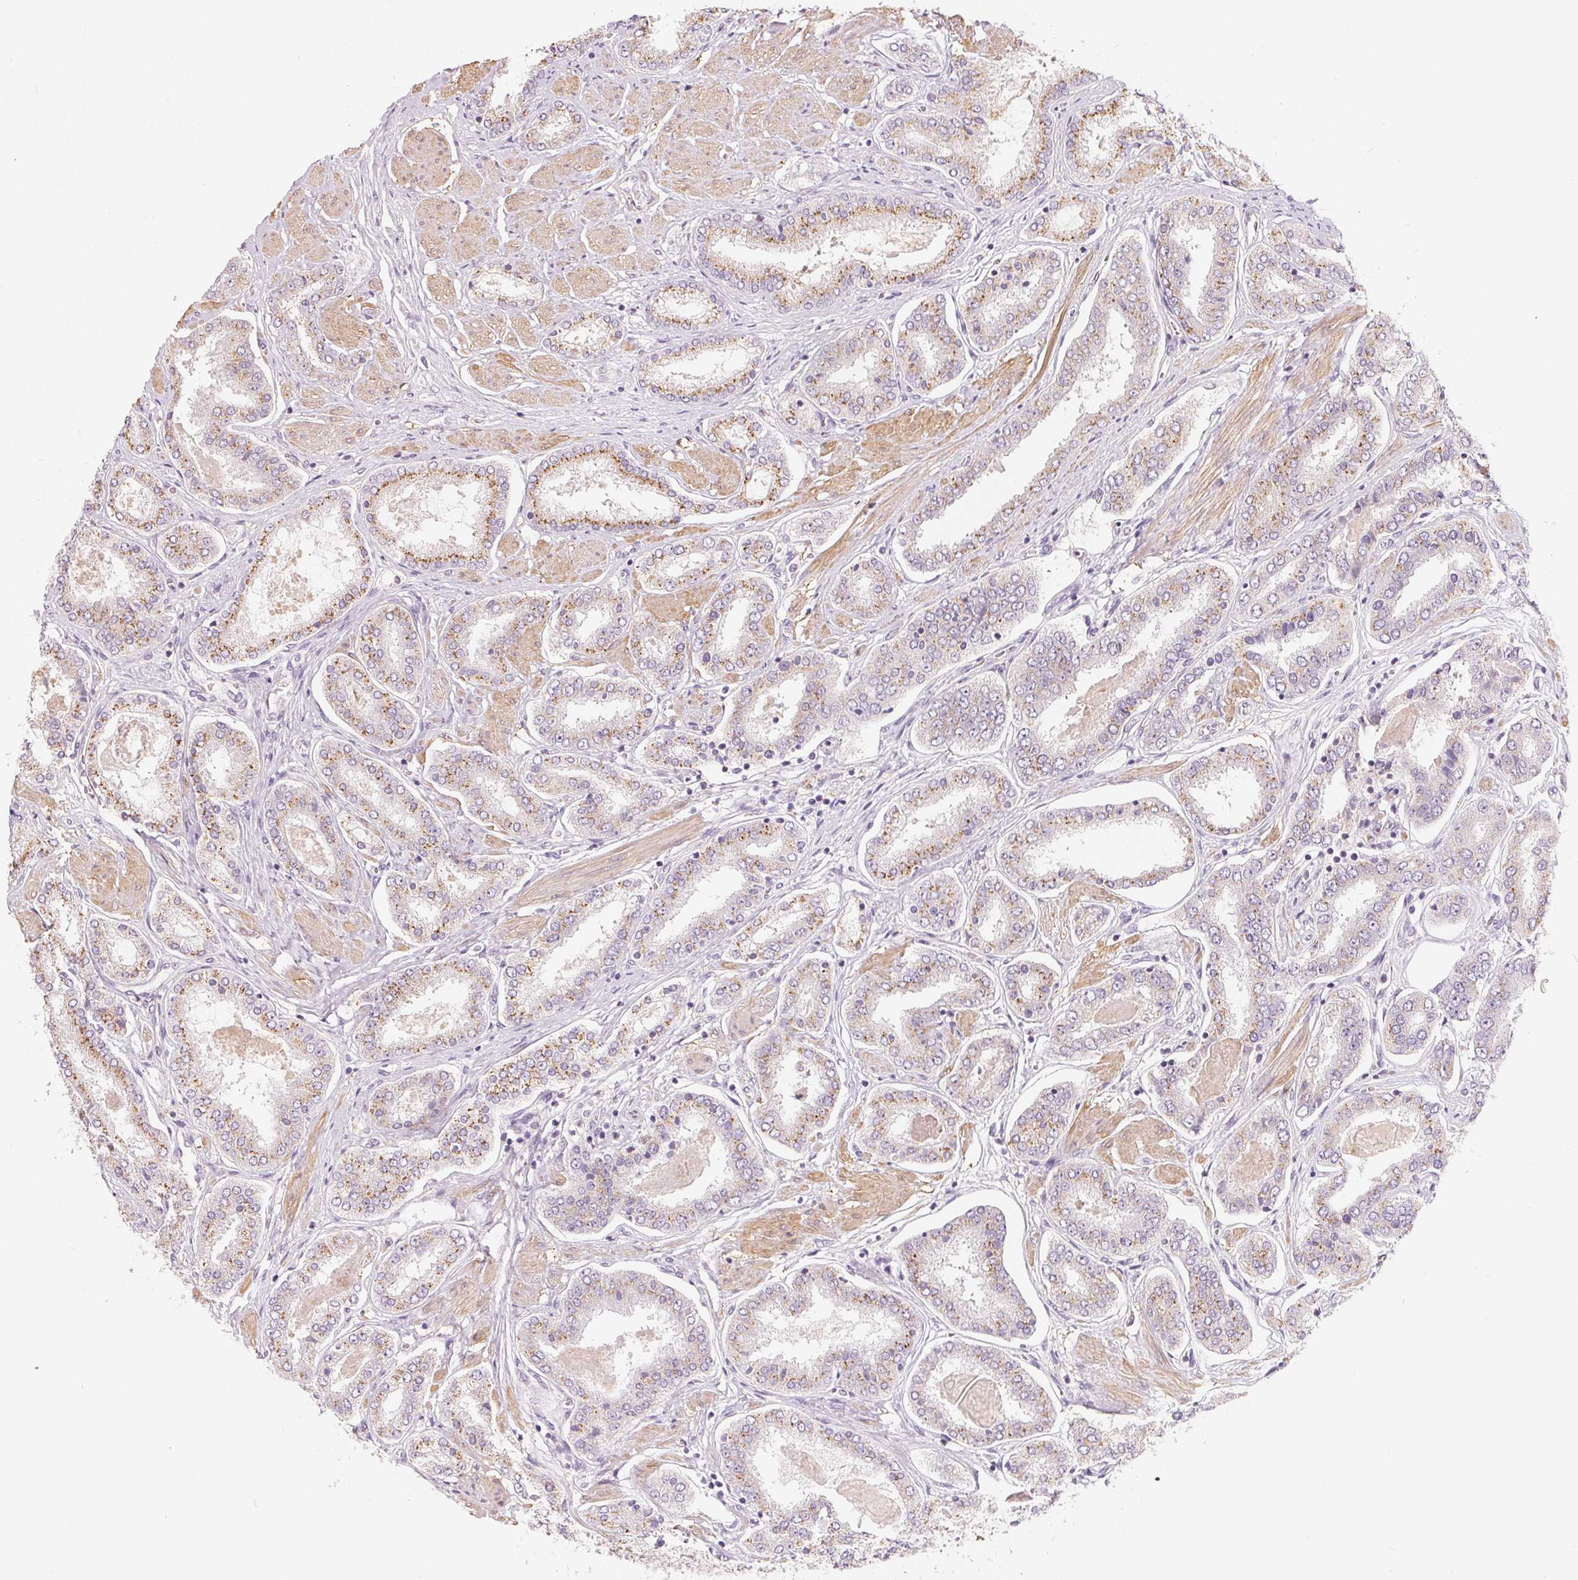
{"staining": {"intensity": "moderate", "quantity": "25%-75%", "location": "cytoplasmic/membranous"}, "tissue": "prostate cancer", "cell_type": "Tumor cells", "image_type": "cancer", "snomed": [{"axis": "morphology", "description": "Adenocarcinoma, High grade"}, {"axis": "topography", "description": "Prostate"}], "caption": "Immunohistochemical staining of human prostate cancer demonstrates medium levels of moderate cytoplasmic/membranous protein expression in approximately 25%-75% of tumor cells.", "gene": "DRAM2", "patient": {"sex": "male", "age": 63}}